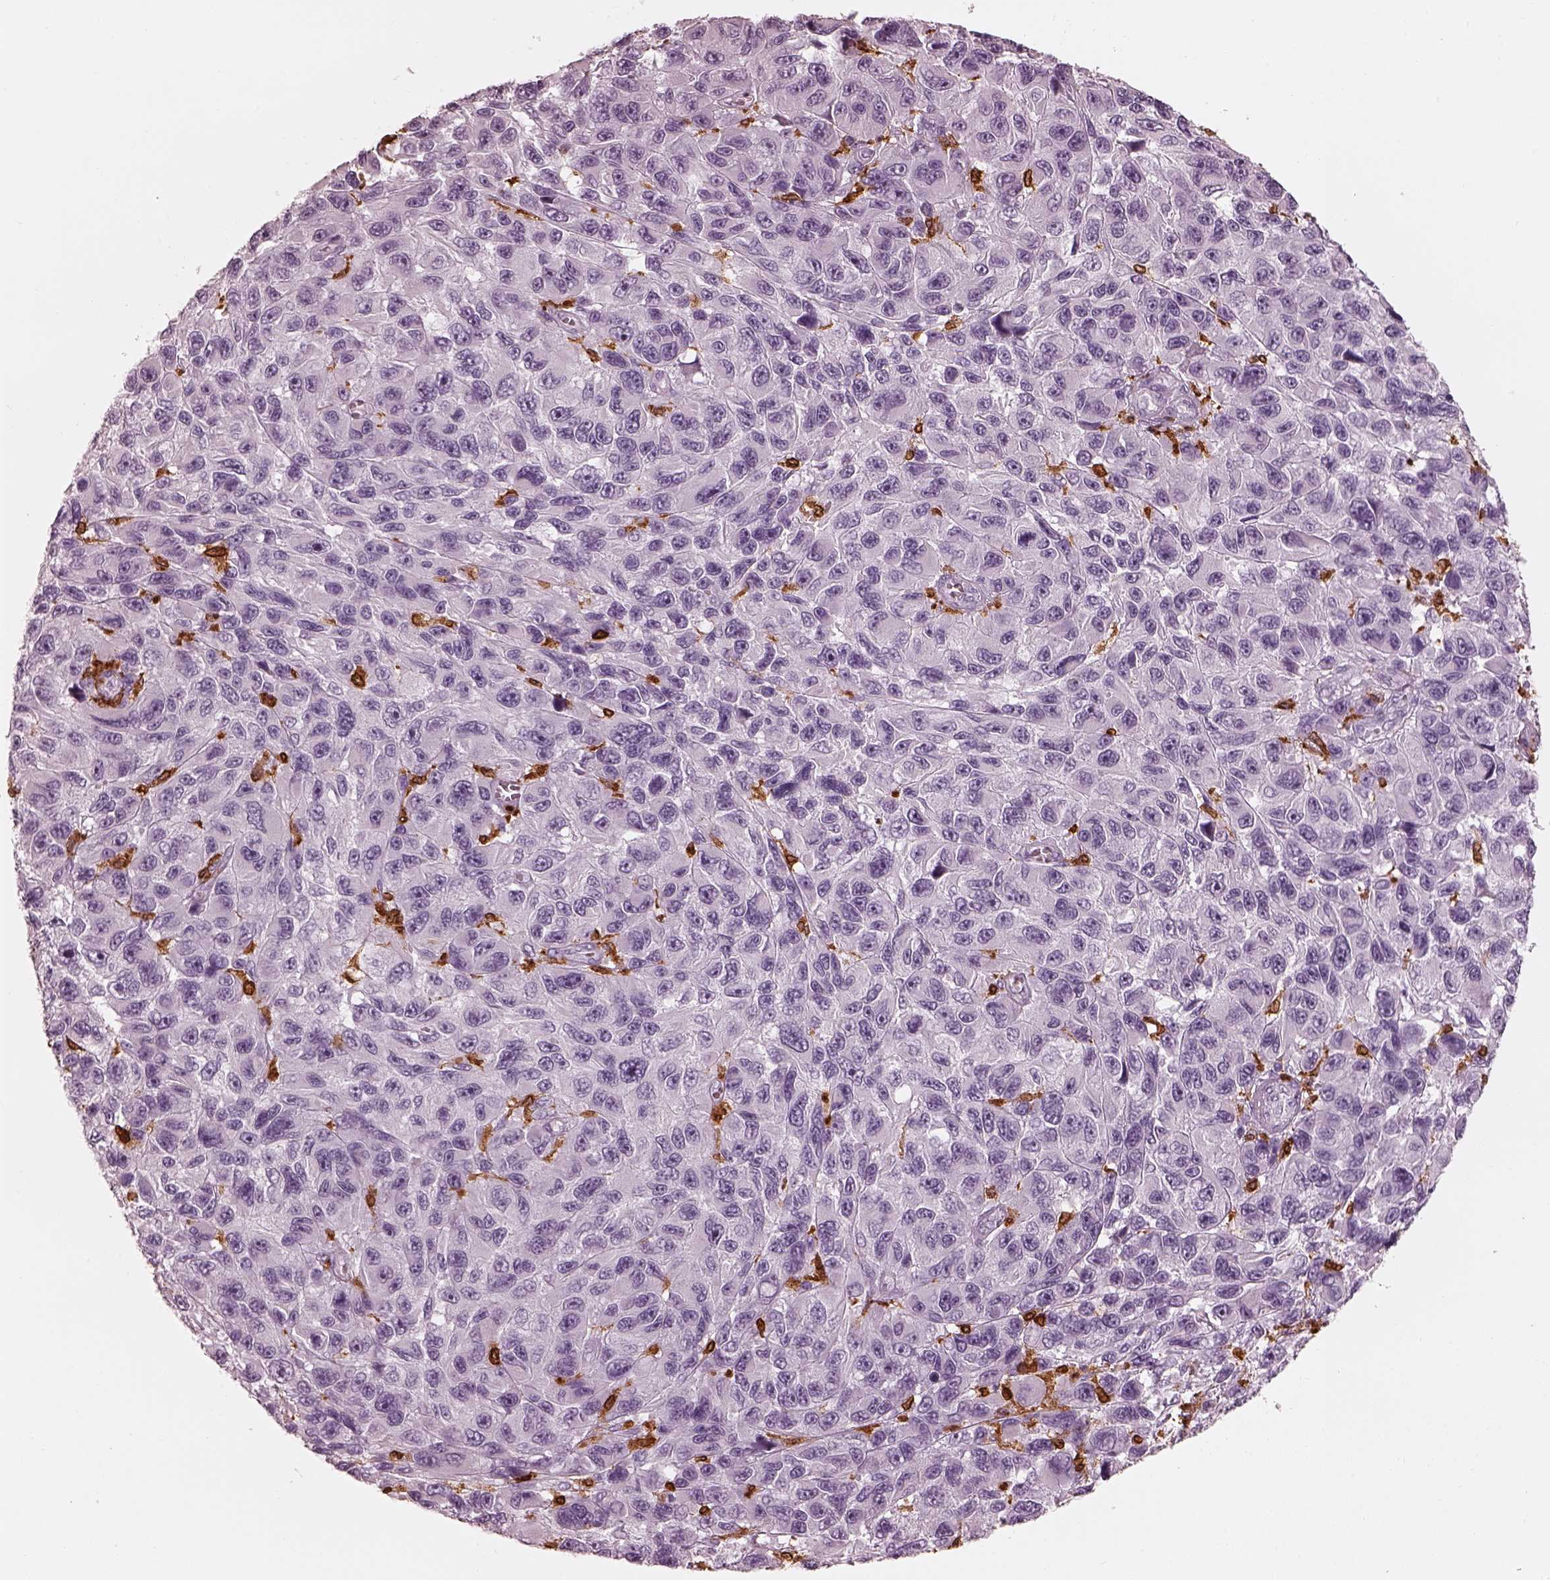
{"staining": {"intensity": "negative", "quantity": "none", "location": "none"}, "tissue": "melanoma", "cell_type": "Tumor cells", "image_type": "cancer", "snomed": [{"axis": "morphology", "description": "Malignant melanoma, NOS"}, {"axis": "topography", "description": "Skin"}], "caption": "High power microscopy micrograph of an IHC image of melanoma, revealing no significant expression in tumor cells.", "gene": "ALOX5", "patient": {"sex": "male", "age": 53}}